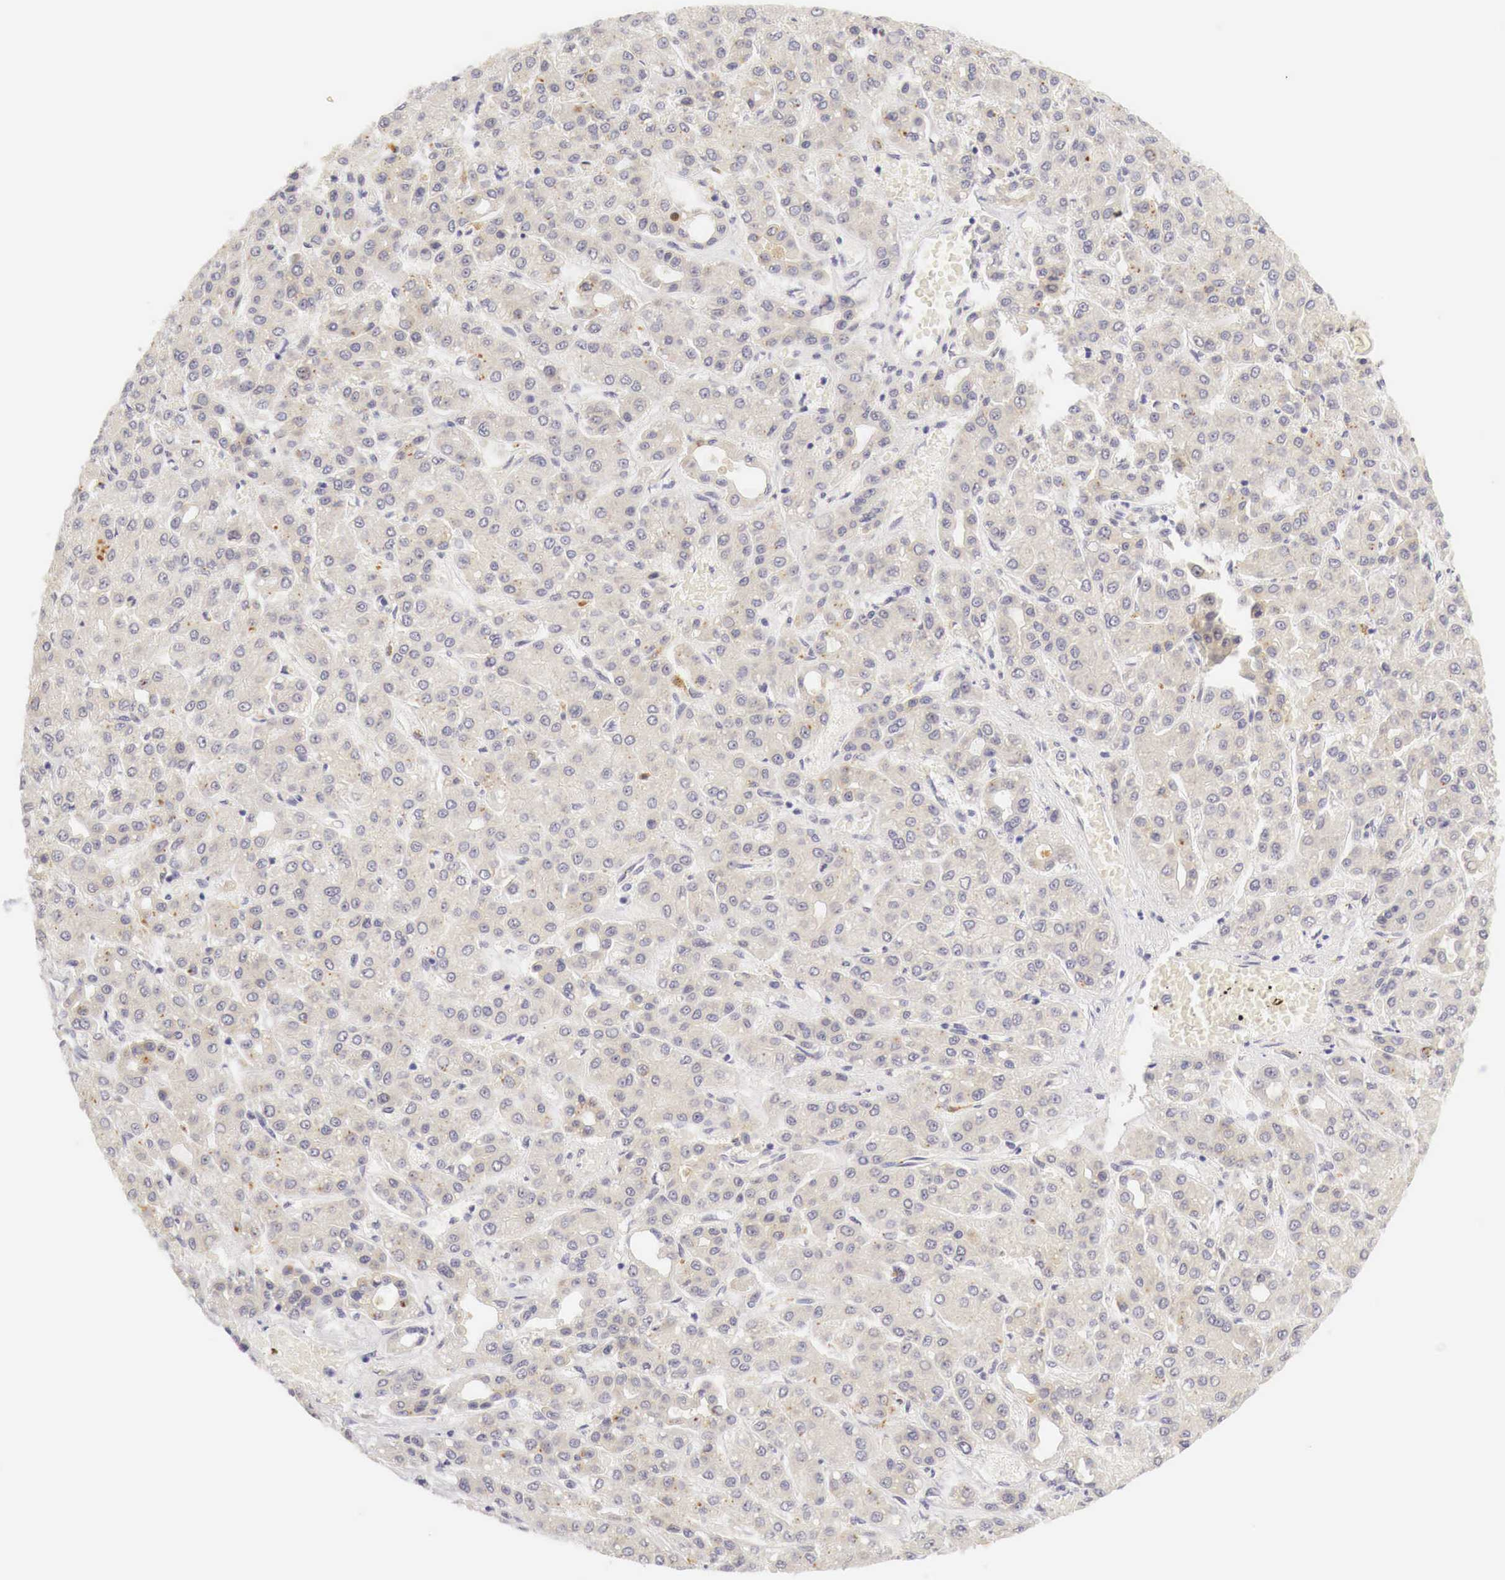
{"staining": {"intensity": "weak", "quantity": "25%-75%", "location": "cytoplasmic/membranous"}, "tissue": "liver cancer", "cell_type": "Tumor cells", "image_type": "cancer", "snomed": [{"axis": "morphology", "description": "Carcinoma, Hepatocellular, NOS"}, {"axis": "topography", "description": "Liver"}], "caption": "IHC (DAB) staining of human liver cancer displays weak cytoplasmic/membranous protein positivity in approximately 25%-75% of tumor cells.", "gene": "CASP3", "patient": {"sex": "male", "age": 69}}